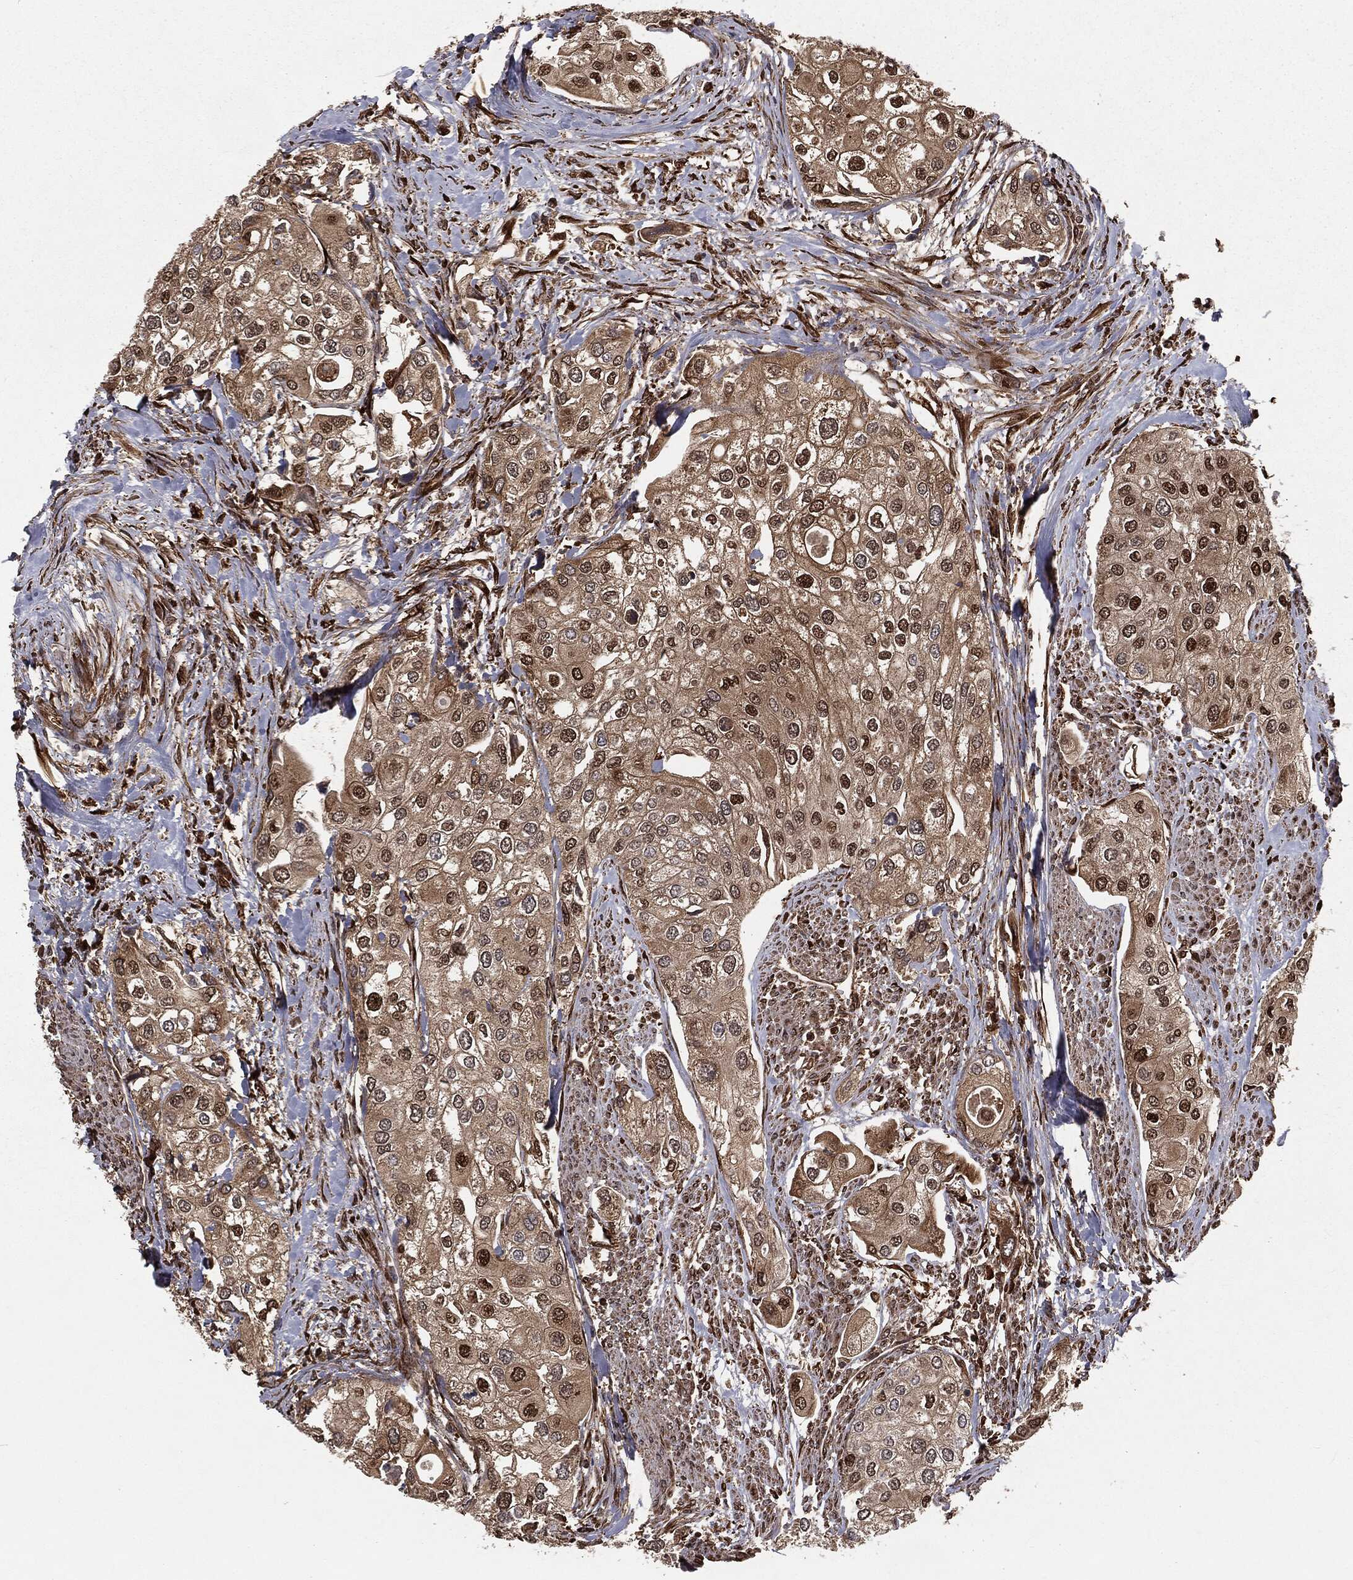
{"staining": {"intensity": "strong", "quantity": "<25%", "location": "cytoplasmic/membranous,nuclear"}, "tissue": "urothelial cancer", "cell_type": "Tumor cells", "image_type": "cancer", "snomed": [{"axis": "morphology", "description": "Urothelial carcinoma, High grade"}, {"axis": "topography", "description": "Urinary bladder"}], "caption": "This image exhibits urothelial cancer stained with IHC to label a protein in brown. The cytoplasmic/membranous and nuclear of tumor cells show strong positivity for the protein. Nuclei are counter-stained blue.", "gene": "RANBP9", "patient": {"sex": "male", "age": 64}}